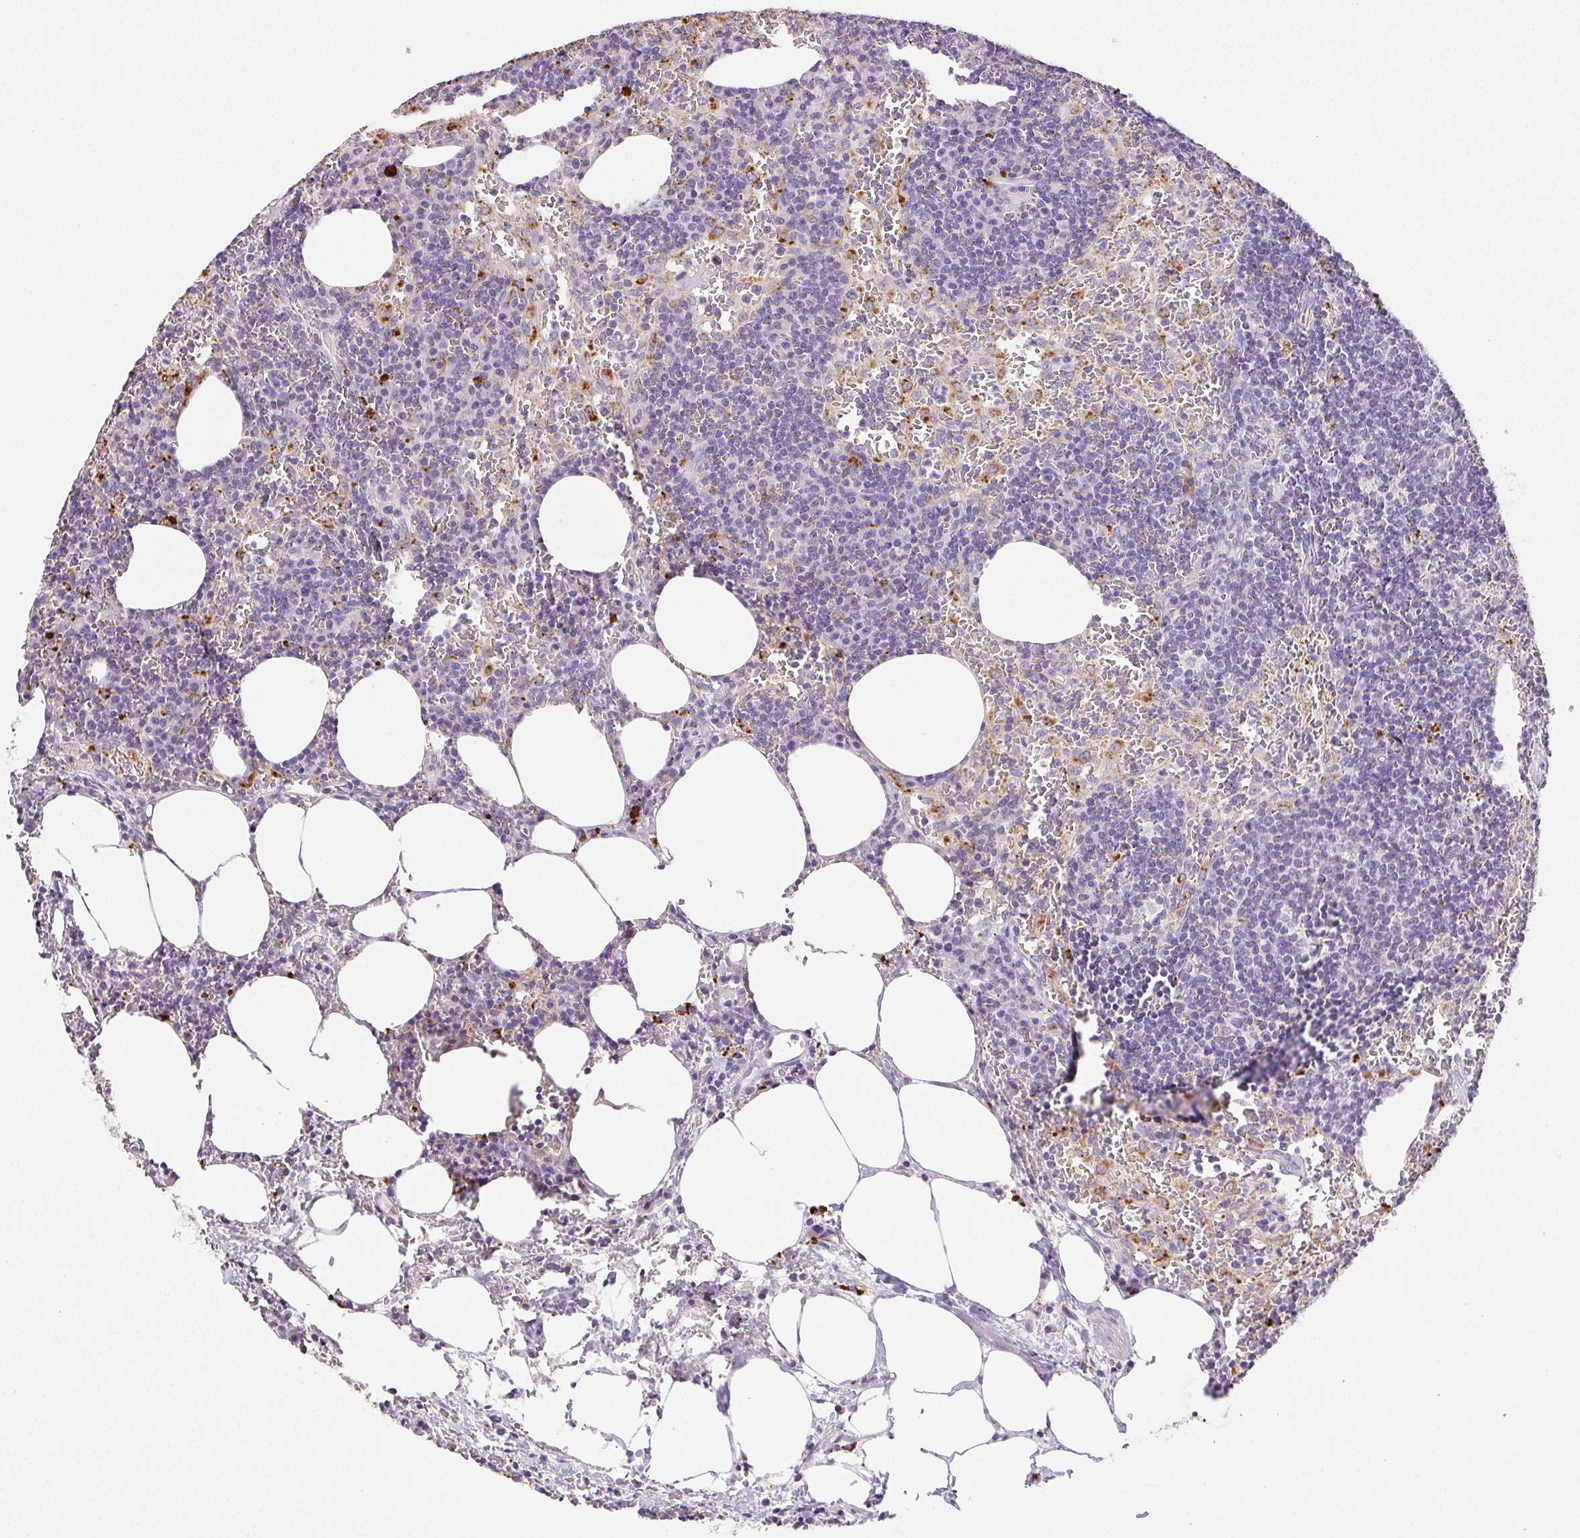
{"staining": {"intensity": "strong", "quantity": "<25%", "location": "cytoplasmic/membranous"}, "tissue": "lymph node", "cell_type": "Non-germinal center cells", "image_type": "normal", "snomed": [{"axis": "morphology", "description": "Normal tissue, NOS"}, {"axis": "topography", "description": "Lymph node"}], "caption": "A medium amount of strong cytoplasmic/membranous staining is seen in approximately <25% of non-germinal center cells in normal lymph node. (DAB (3,3'-diaminobenzidine) IHC, brown staining for protein, blue staining for nuclei).", "gene": "LIPA", "patient": {"sex": "male", "age": 67}}